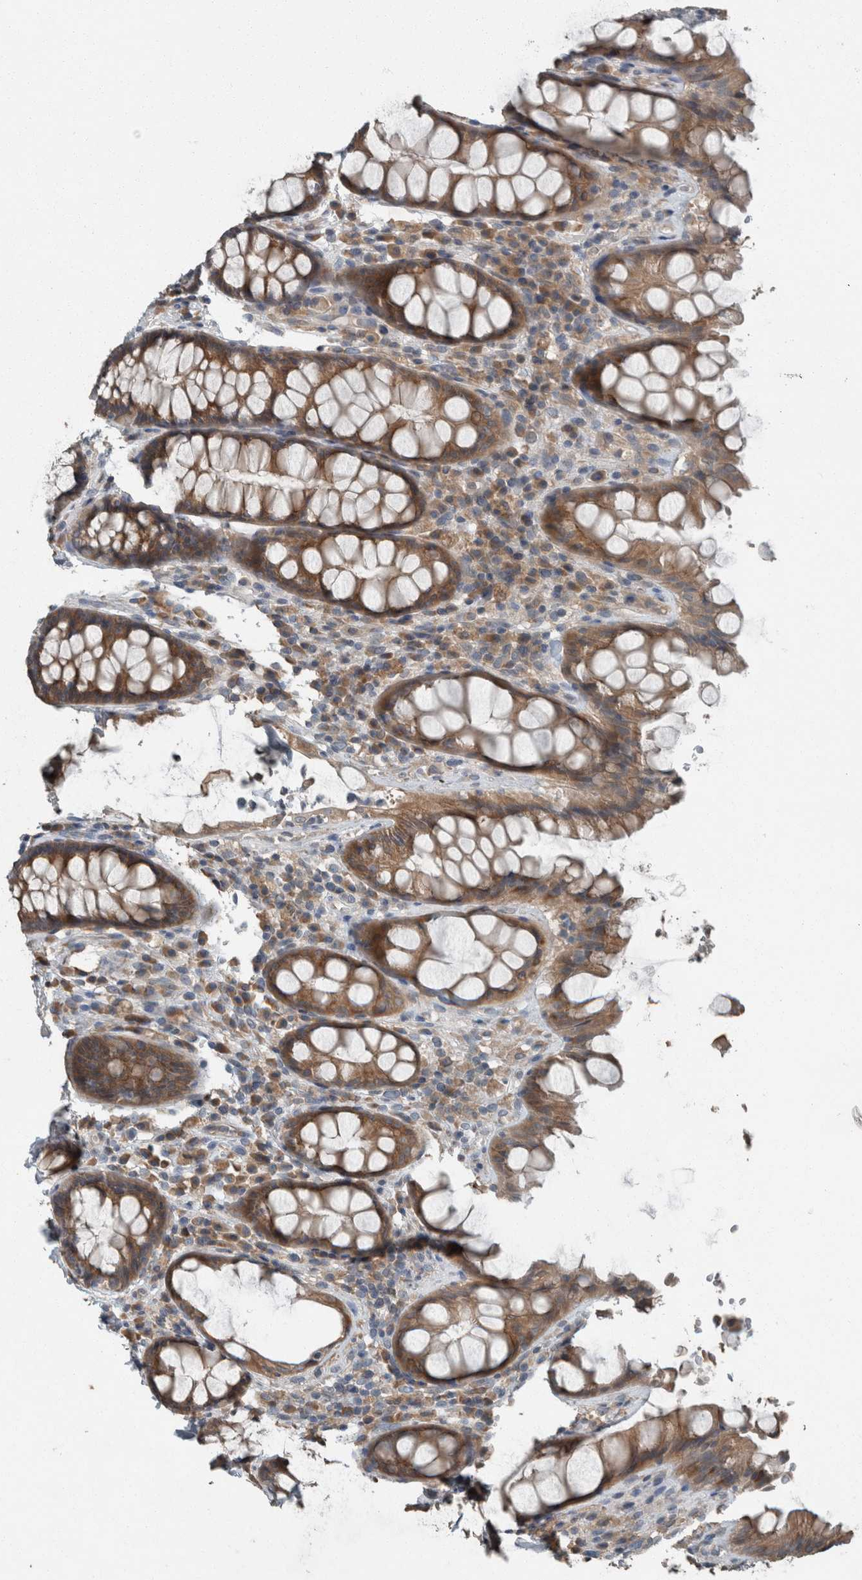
{"staining": {"intensity": "moderate", "quantity": ">75%", "location": "cytoplasmic/membranous"}, "tissue": "rectum", "cell_type": "Glandular cells", "image_type": "normal", "snomed": [{"axis": "morphology", "description": "Normal tissue, NOS"}, {"axis": "topography", "description": "Rectum"}], "caption": "Human rectum stained for a protein (brown) demonstrates moderate cytoplasmic/membranous positive staining in about >75% of glandular cells.", "gene": "KNTC1", "patient": {"sex": "male", "age": 64}}